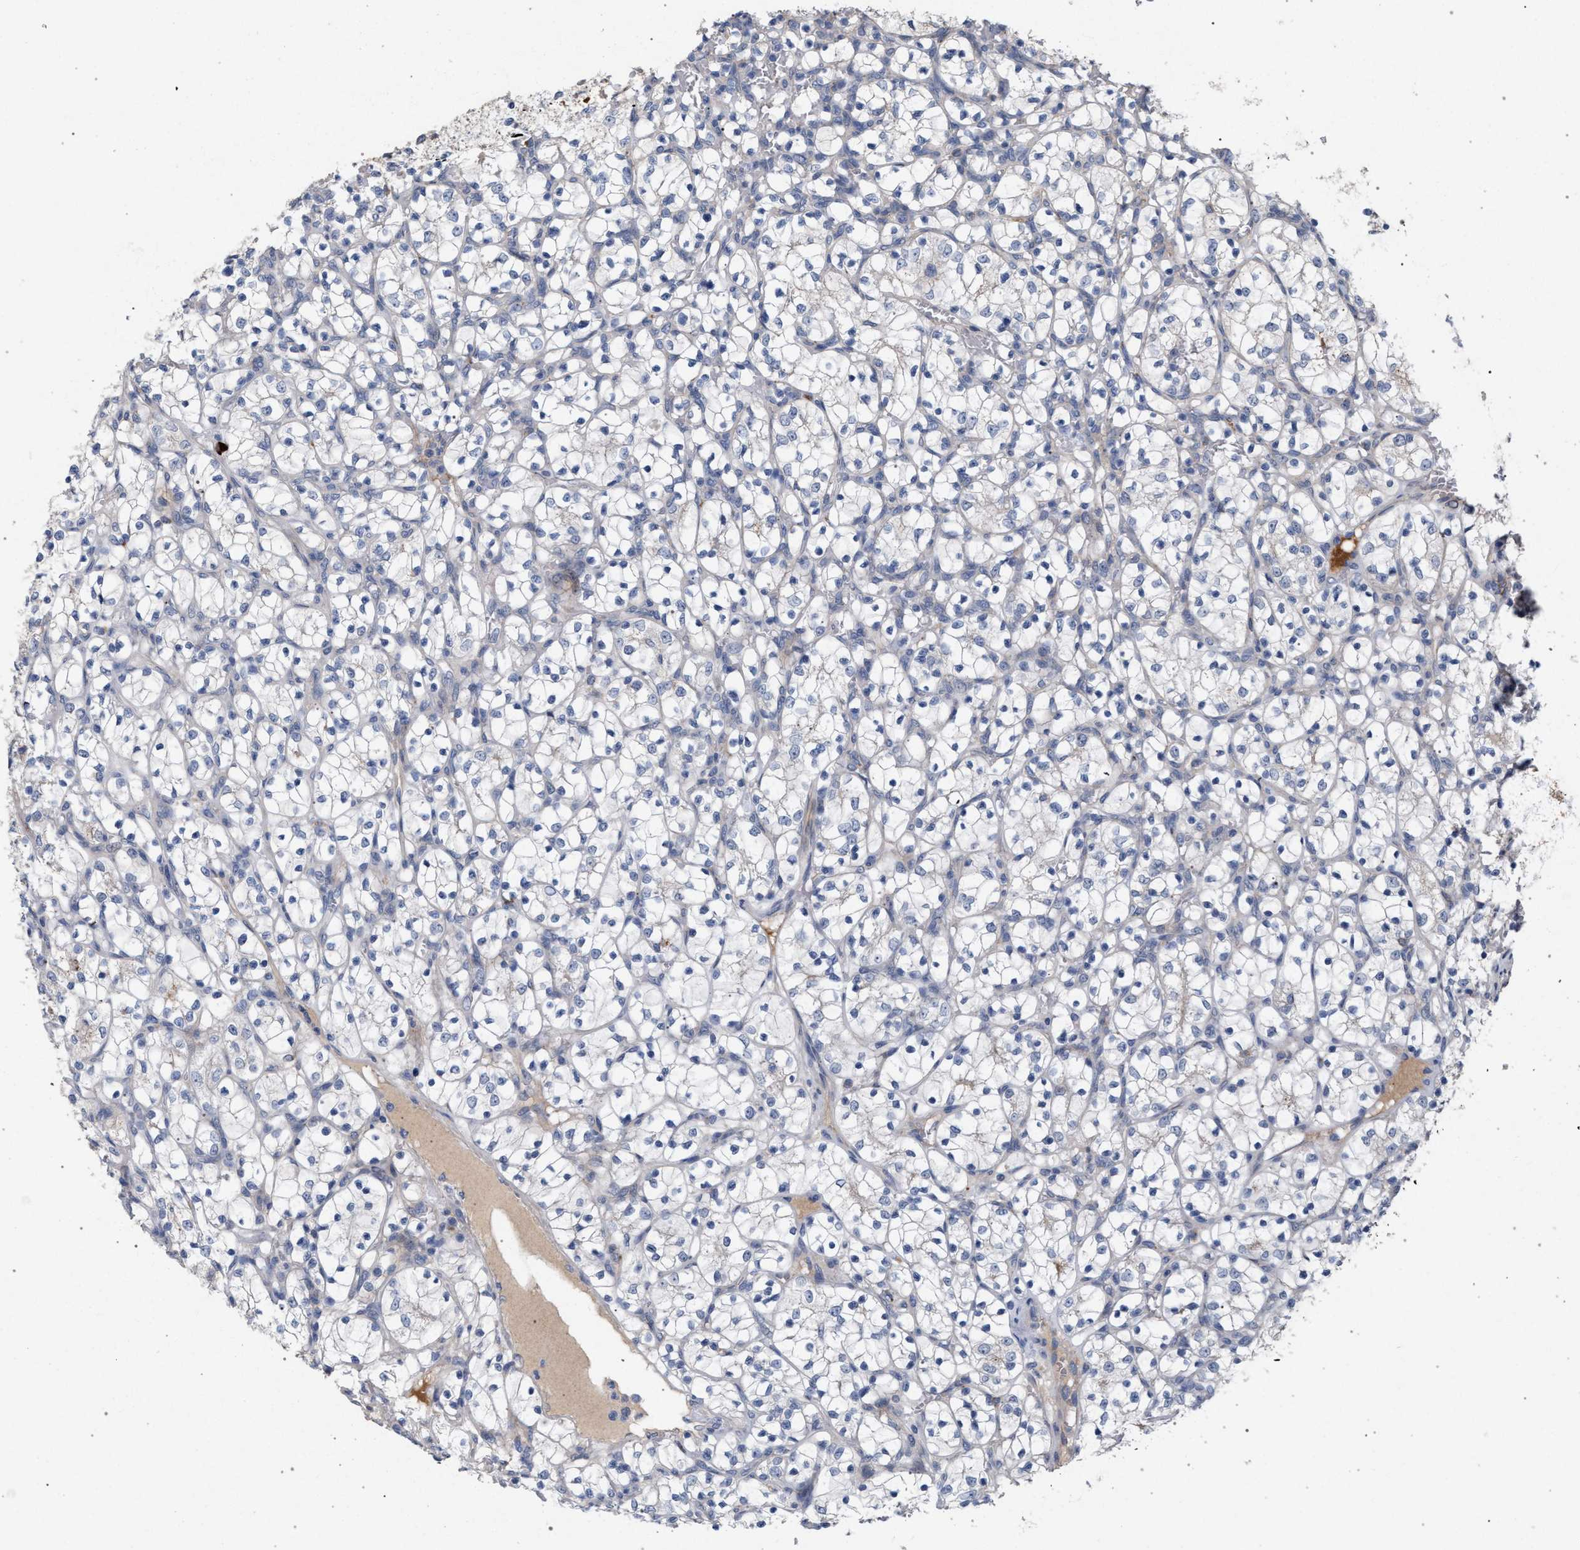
{"staining": {"intensity": "negative", "quantity": "none", "location": "none"}, "tissue": "renal cancer", "cell_type": "Tumor cells", "image_type": "cancer", "snomed": [{"axis": "morphology", "description": "Adenocarcinoma, NOS"}, {"axis": "topography", "description": "Kidney"}], "caption": "Immunohistochemical staining of human renal adenocarcinoma reveals no significant expression in tumor cells.", "gene": "MAMDC2", "patient": {"sex": "female", "age": 69}}